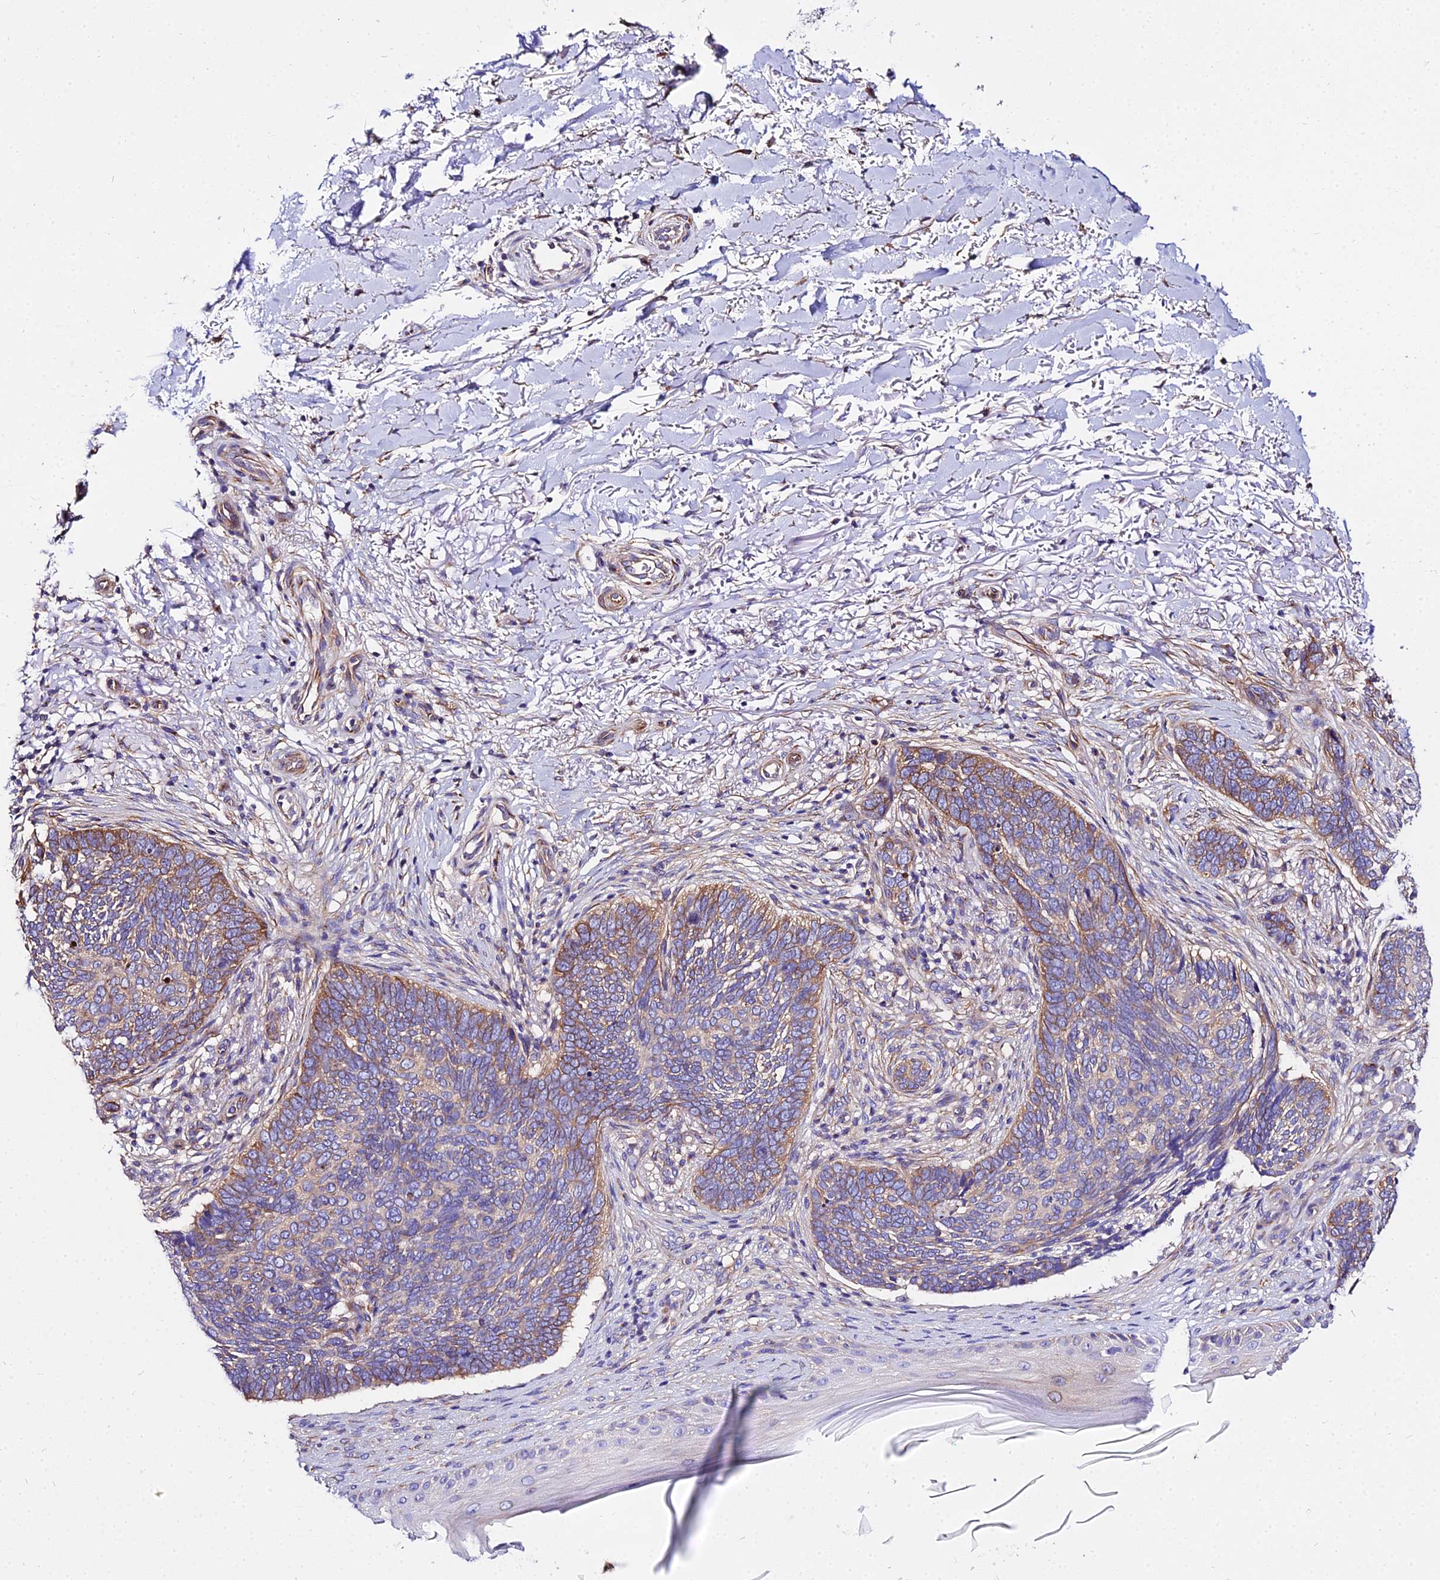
{"staining": {"intensity": "moderate", "quantity": "25%-75%", "location": "cytoplasmic/membranous"}, "tissue": "skin cancer", "cell_type": "Tumor cells", "image_type": "cancer", "snomed": [{"axis": "morphology", "description": "Normal tissue, NOS"}, {"axis": "morphology", "description": "Basal cell carcinoma"}, {"axis": "topography", "description": "Skin"}], "caption": "Human skin cancer (basal cell carcinoma) stained with a protein marker displays moderate staining in tumor cells.", "gene": "TUBA3D", "patient": {"sex": "female", "age": 67}}